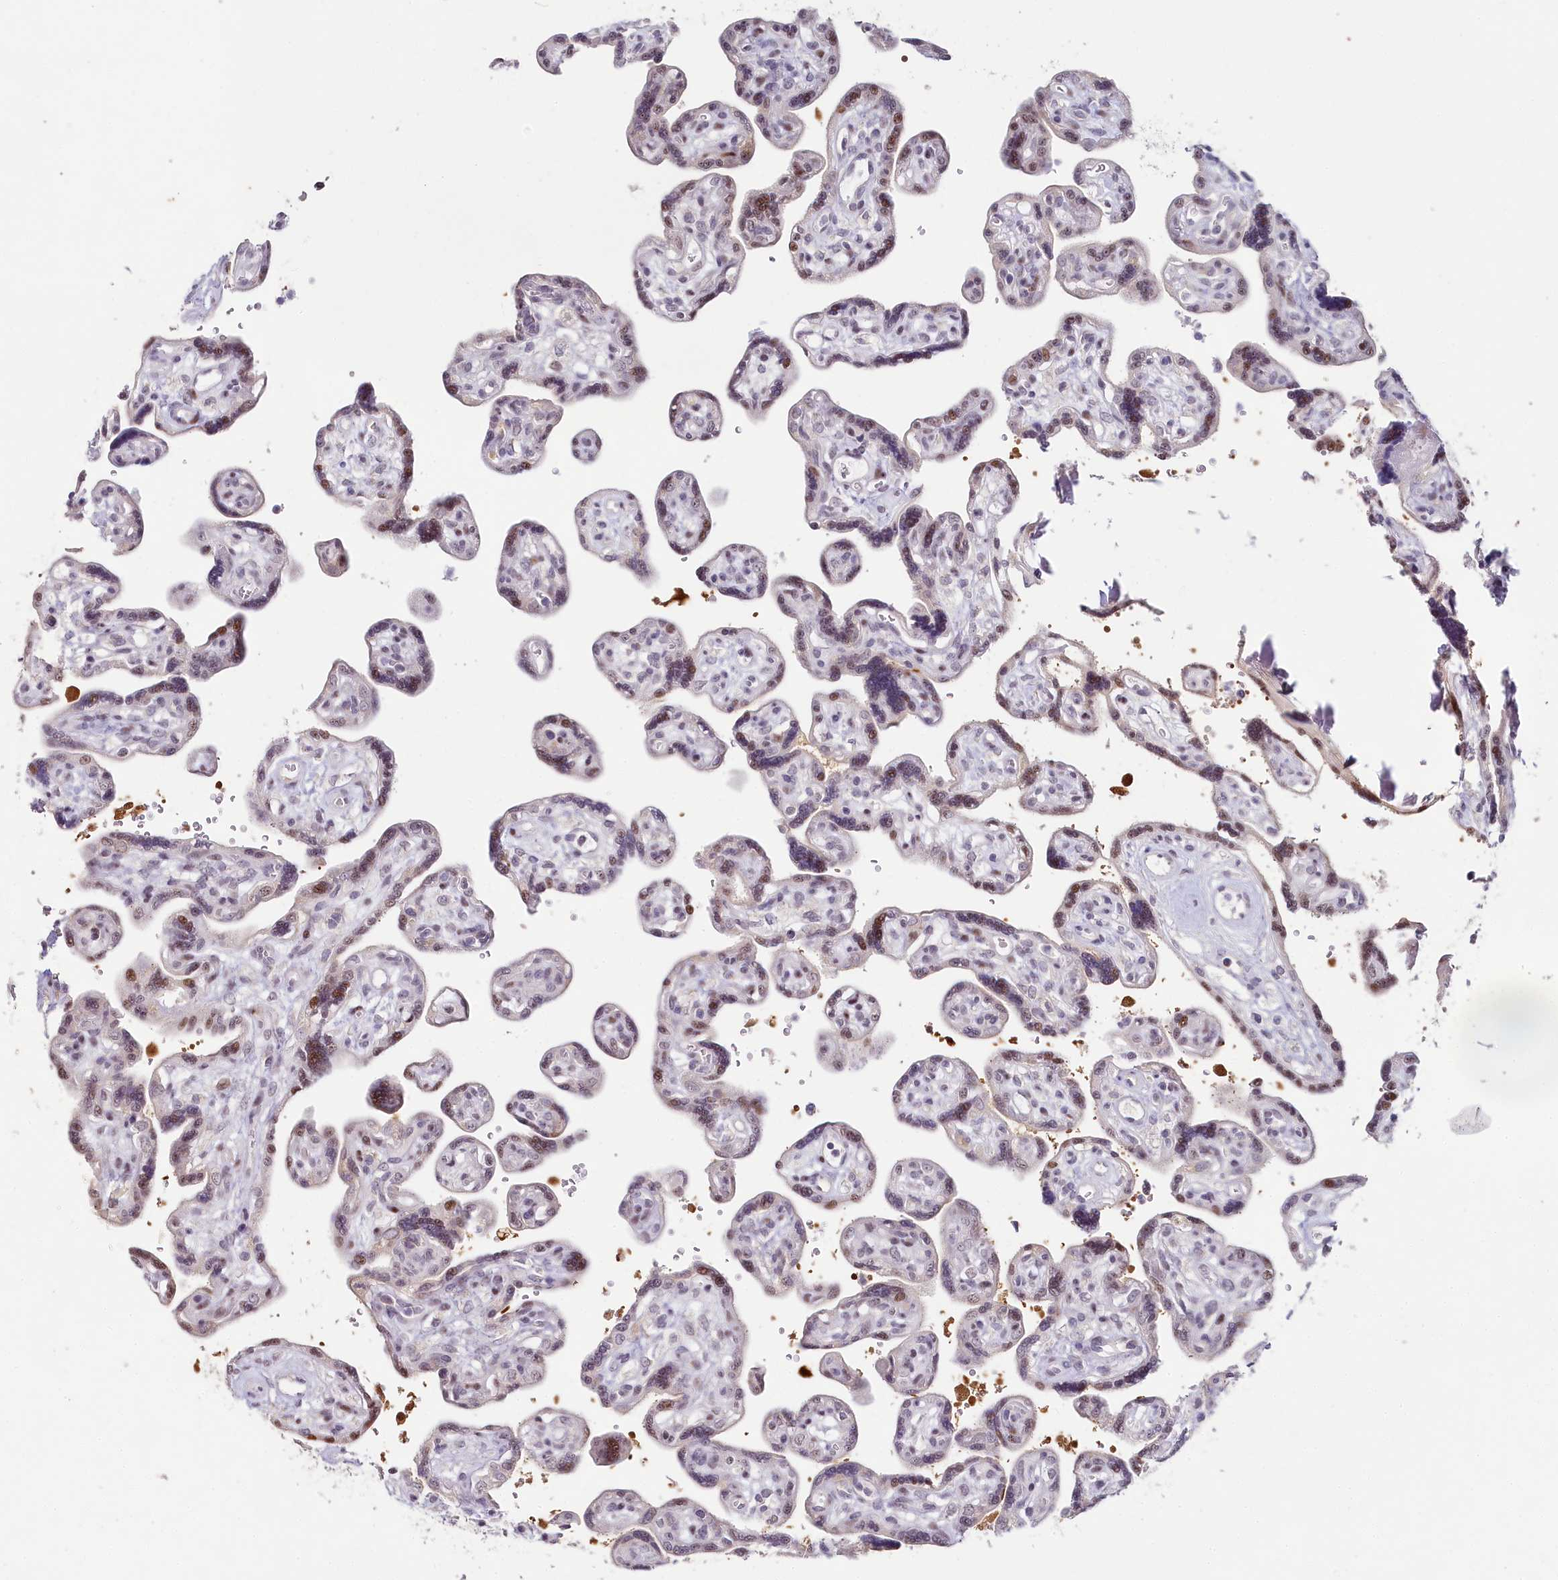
{"staining": {"intensity": "moderate", "quantity": "<25%", "location": "nuclear"}, "tissue": "placenta", "cell_type": "Trophoblastic cells", "image_type": "normal", "snomed": [{"axis": "morphology", "description": "Normal tissue, NOS"}, {"axis": "topography", "description": "Placenta"}], "caption": "Moderate nuclear protein staining is appreciated in approximately <25% of trophoblastic cells in placenta. Using DAB (3,3'-diaminobenzidine) (brown) and hematoxylin (blue) stains, captured at high magnification using brightfield microscopy.", "gene": "HPD", "patient": {"sex": "female", "age": 39}}